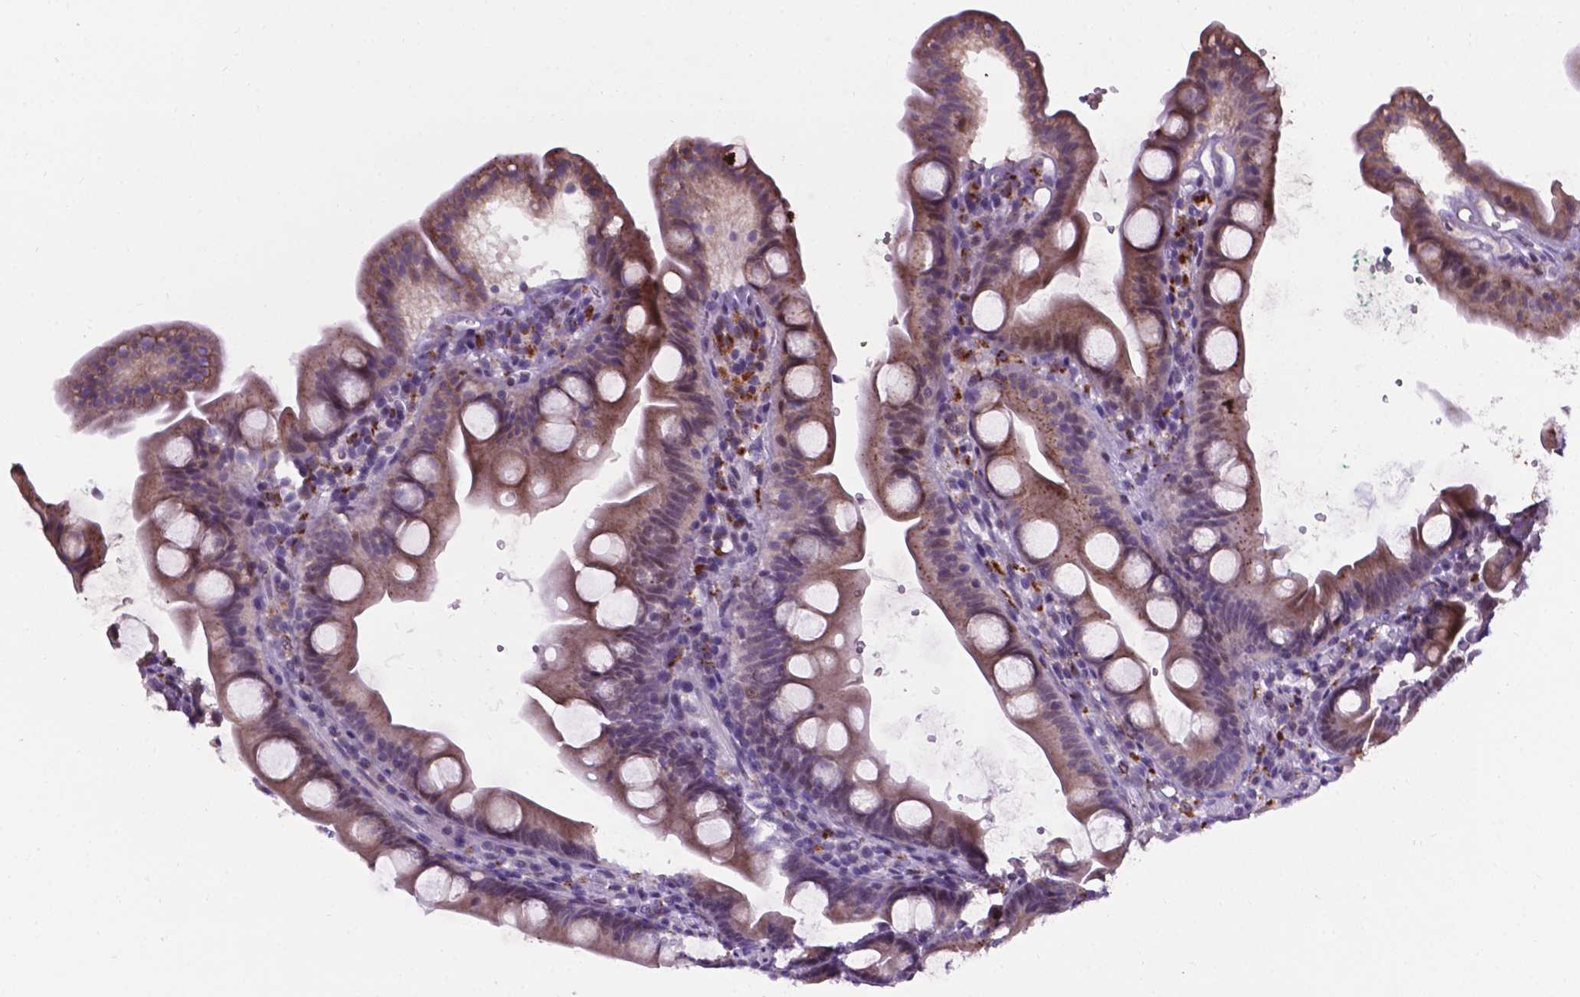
{"staining": {"intensity": "weak", "quantity": "<25%", "location": "cytoplasmic/membranous"}, "tissue": "duodenum", "cell_type": "Glandular cells", "image_type": "normal", "snomed": [{"axis": "morphology", "description": "Normal tissue, NOS"}, {"axis": "topography", "description": "Duodenum"}], "caption": "Glandular cells show no significant positivity in benign duodenum.", "gene": "SMAD2", "patient": {"sex": "female", "age": 67}}